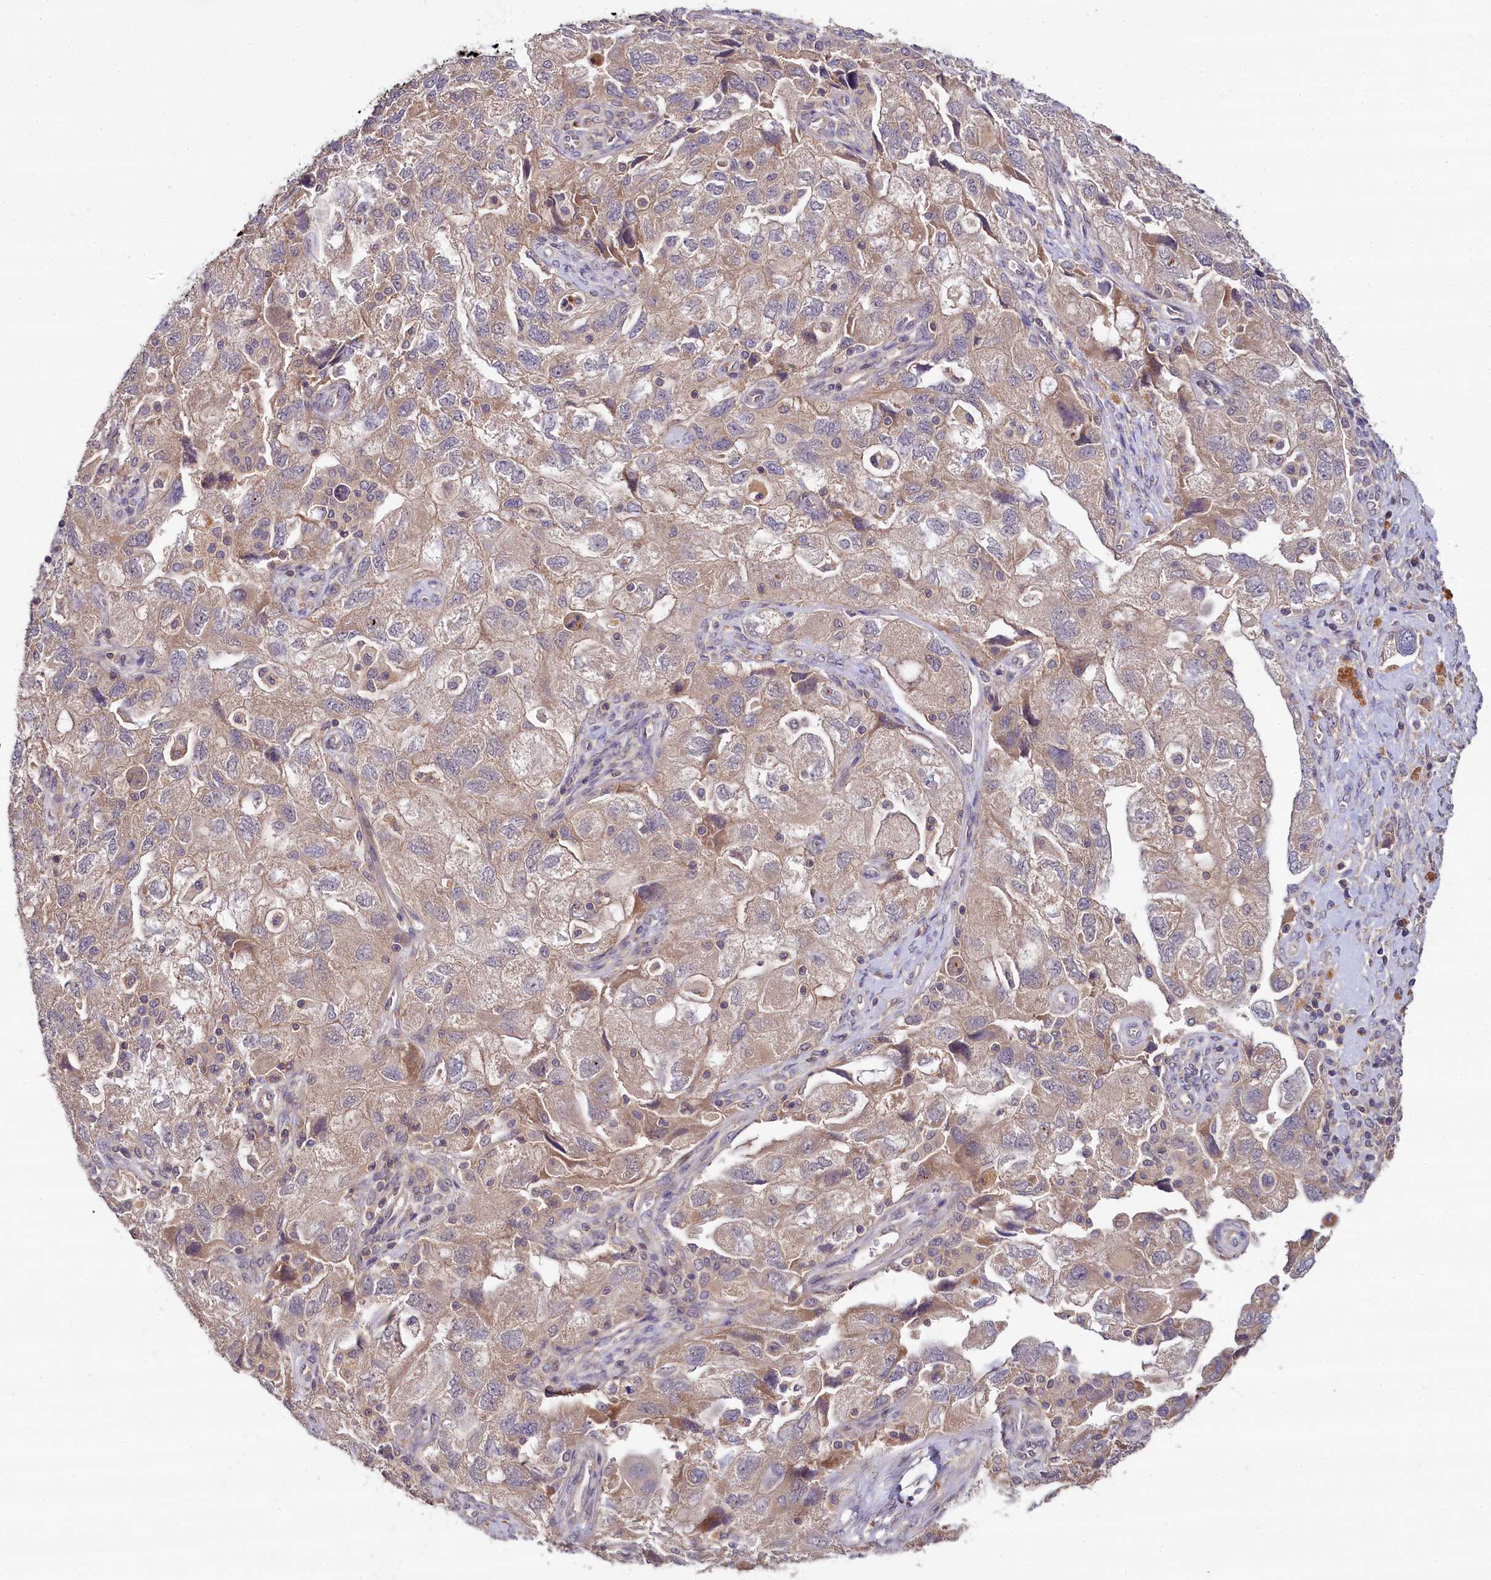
{"staining": {"intensity": "weak", "quantity": ">75%", "location": "cytoplasmic/membranous"}, "tissue": "ovarian cancer", "cell_type": "Tumor cells", "image_type": "cancer", "snomed": [{"axis": "morphology", "description": "Carcinoma, NOS"}, {"axis": "morphology", "description": "Cystadenocarcinoma, serous, NOS"}, {"axis": "topography", "description": "Ovary"}], "caption": "IHC staining of ovarian serous cystadenocarcinoma, which reveals low levels of weak cytoplasmic/membranous positivity in about >75% of tumor cells indicating weak cytoplasmic/membranous protein expression. The staining was performed using DAB (brown) for protein detection and nuclei were counterstained in hematoxylin (blue).", "gene": "TMEM39A", "patient": {"sex": "female", "age": 69}}